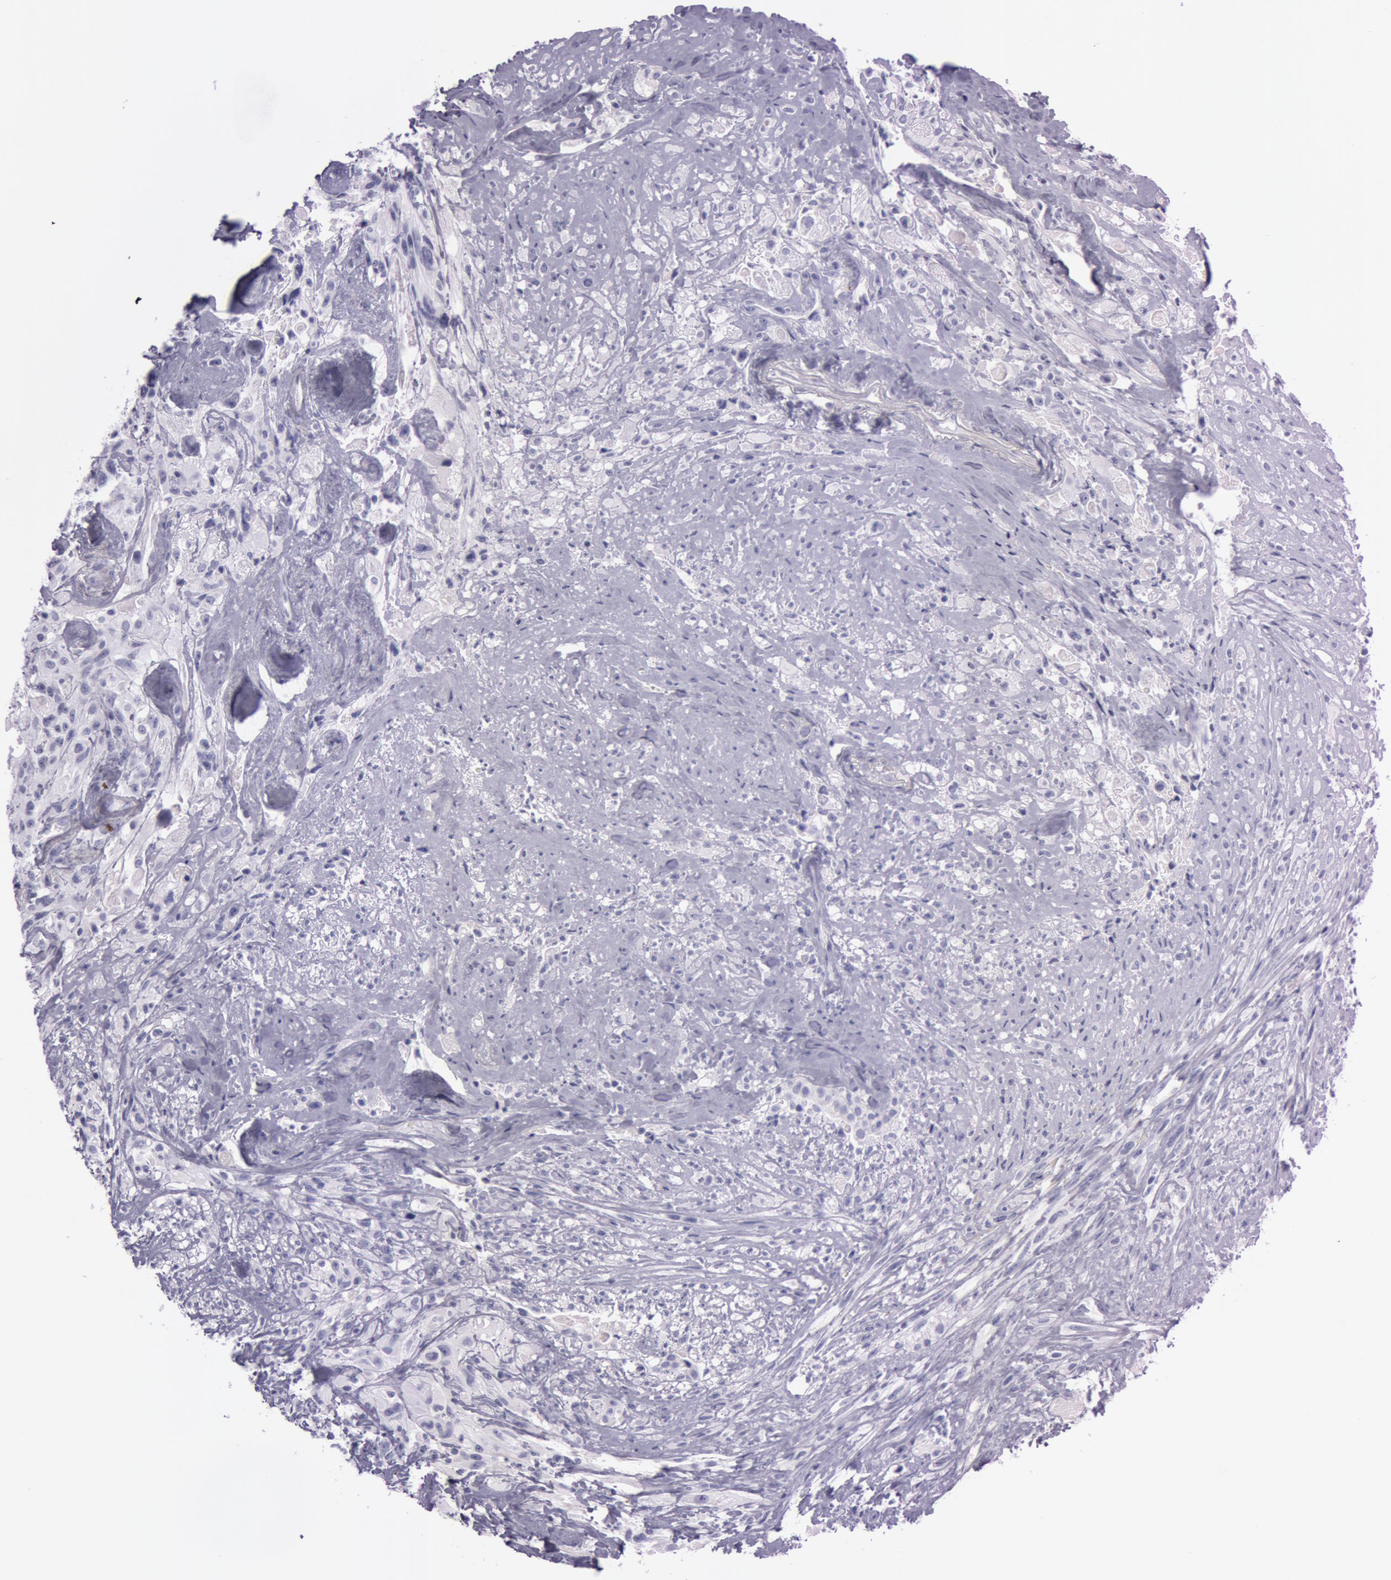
{"staining": {"intensity": "negative", "quantity": "none", "location": "none"}, "tissue": "glioma", "cell_type": "Tumor cells", "image_type": "cancer", "snomed": [{"axis": "morphology", "description": "Glioma, malignant, High grade"}, {"axis": "topography", "description": "Brain"}], "caption": "This is an immunohistochemistry (IHC) micrograph of malignant glioma (high-grade). There is no staining in tumor cells.", "gene": "S100A7", "patient": {"sex": "male", "age": 48}}